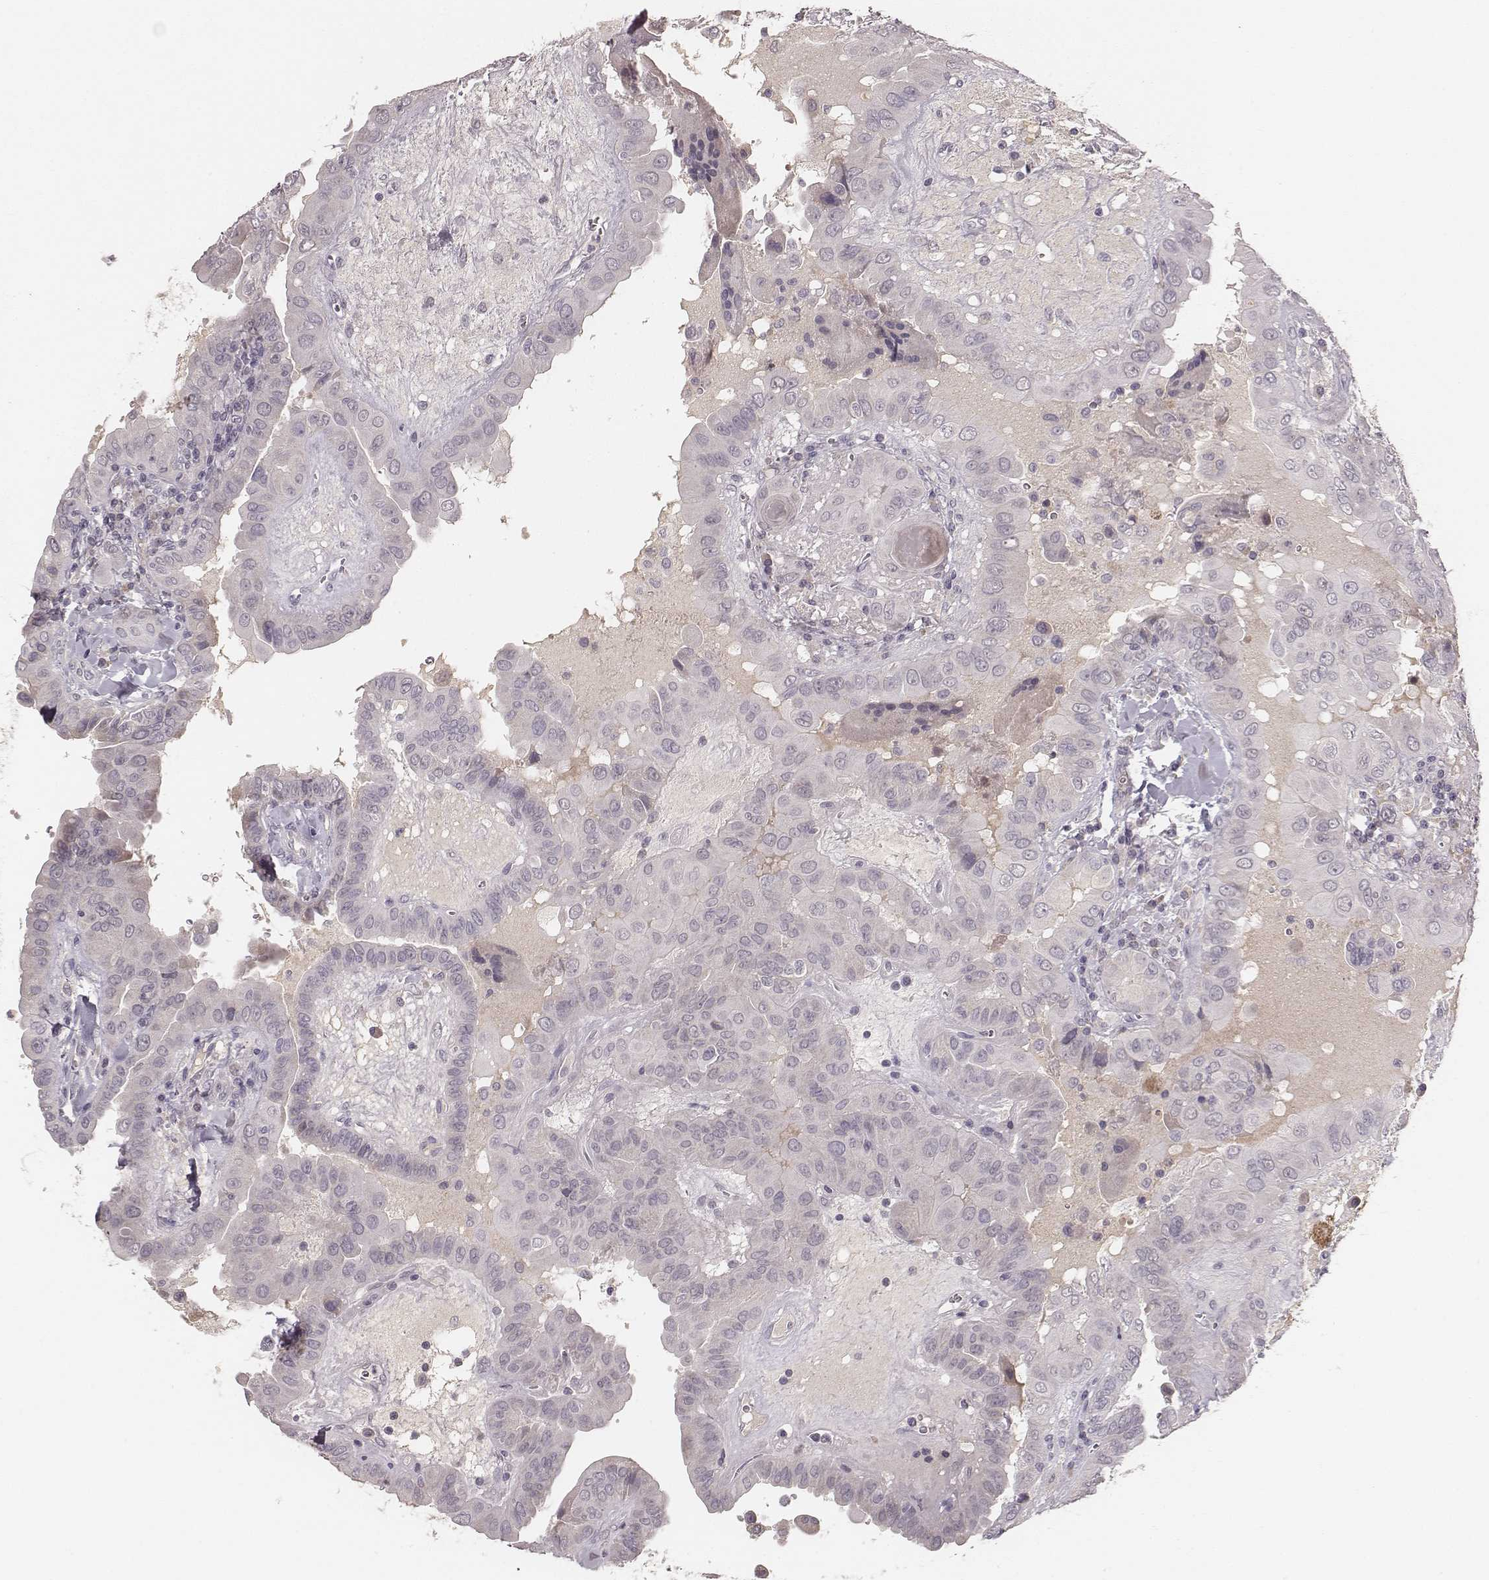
{"staining": {"intensity": "negative", "quantity": "none", "location": "none"}, "tissue": "thyroid cancer", "cell_type": "Tumor cells", "image_type": "cancer", "snomed": [{"axis": "morphology", "description": "Papillary adenocarcinoma, NOS"}, {"axis": "topography", "description": "Thyroid gland"}], "caption": "This image is of papillary adenocarcinoma (thyroid) stained with immunohistochemistry (IHC) to label a protein in brown with the nuclei are counter-stained blue. There is no staining in tumor cells.", "gene": "LY6K", "patient": {"sex": "female", "age": 37}}